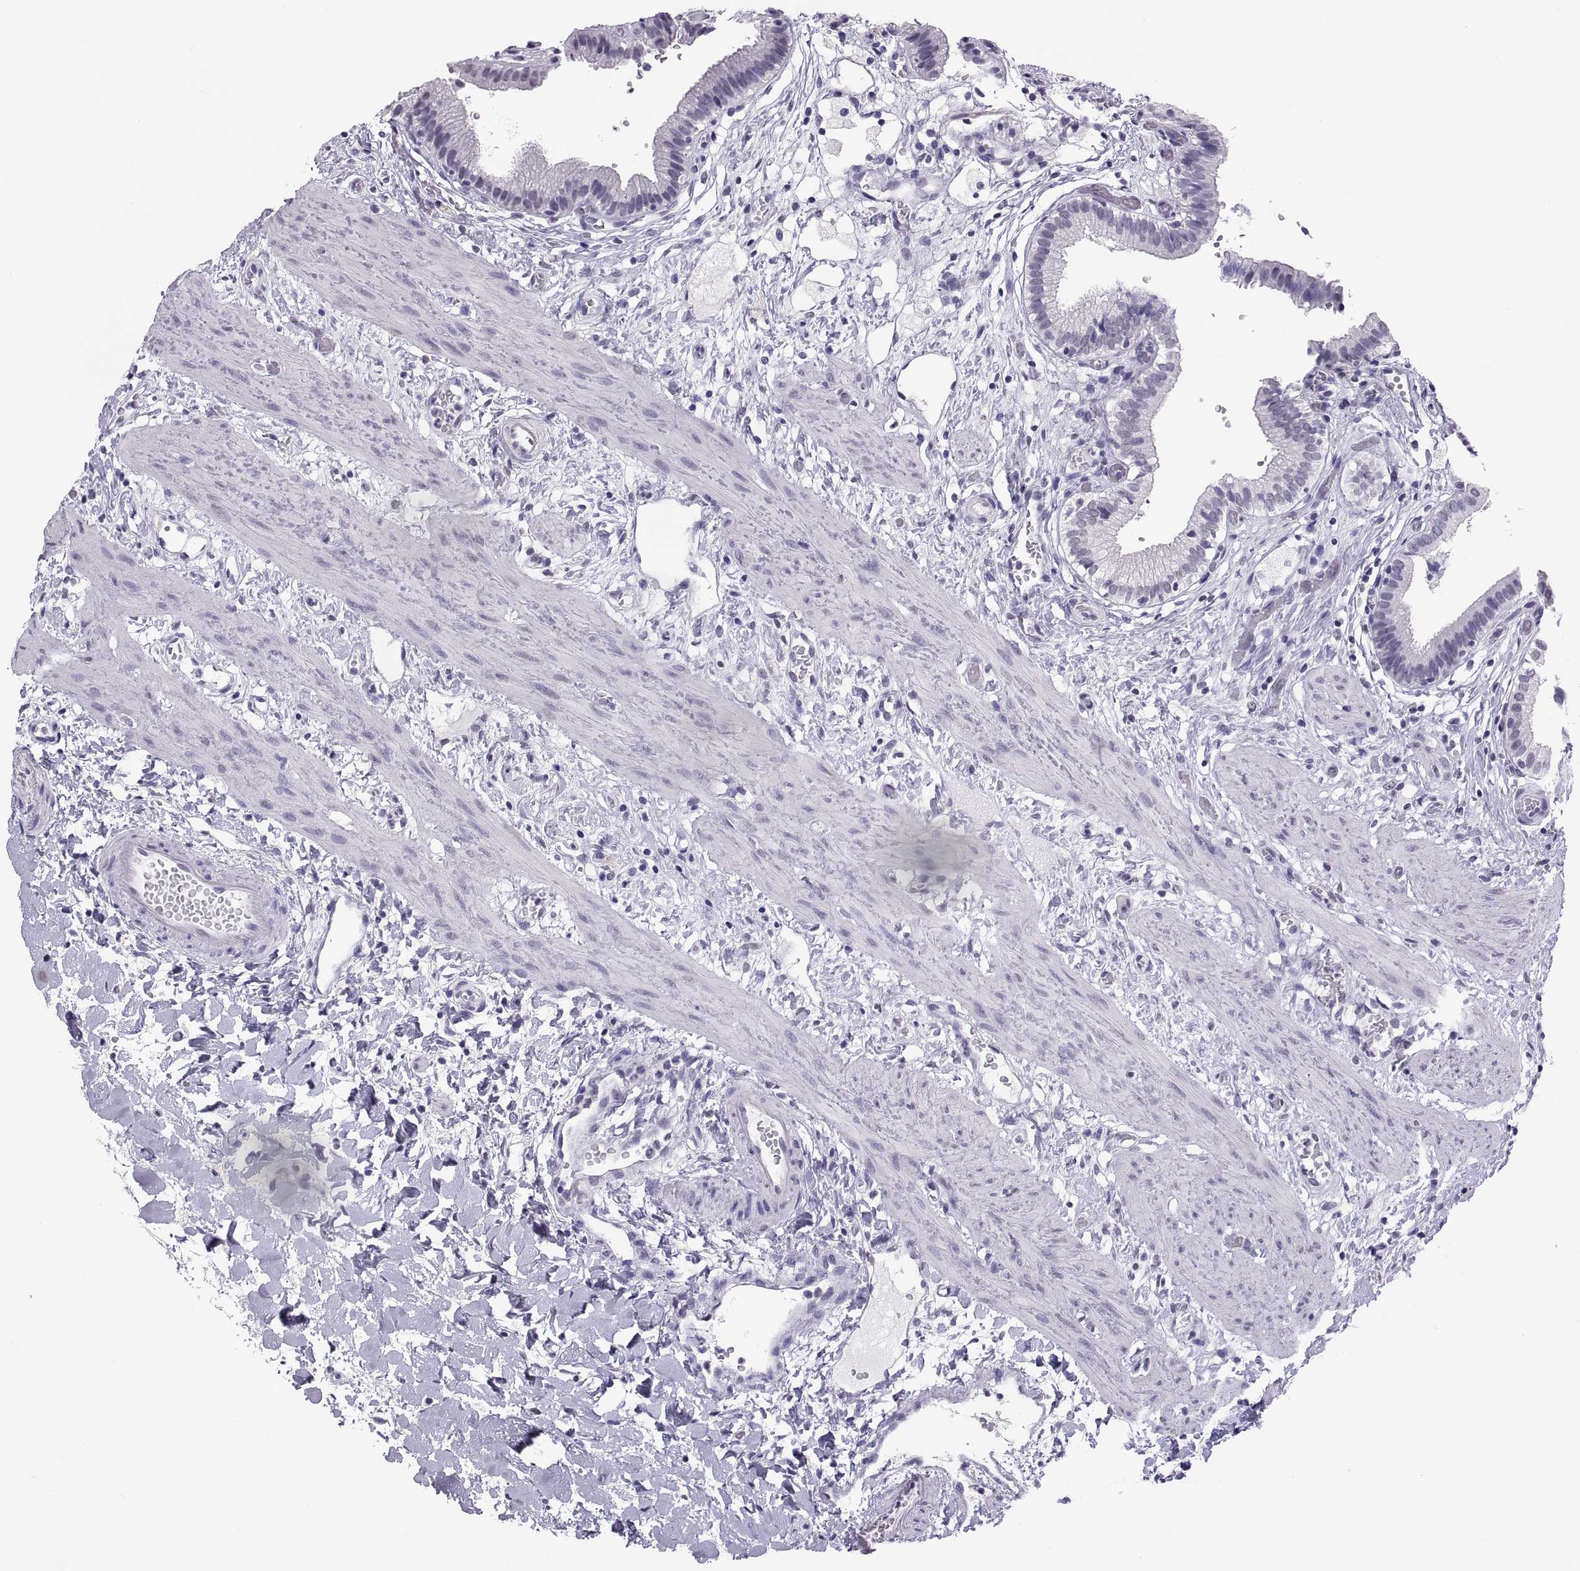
{"staining": {"intensity": "negative", "quantity": "none", "location": "none"}, "tissue": "gallbladder", "cell_type": "Glandular cells", "image_type": "normal", "snomed": [{"axis": "morphology", "description": "Normal tissue, NOS"}, {"axis": "topography", "description": "Gallbladder"}], "caption": "The histopathology image shows no staining of glandular cells in benign gallbladder. (Brightfield microscopy of DAB (3,3'-diaminobenzidine) immunohistochemistry at high magnification).", "gene": "CARTPT", "patient": {"sex": "female", "age": 24}}